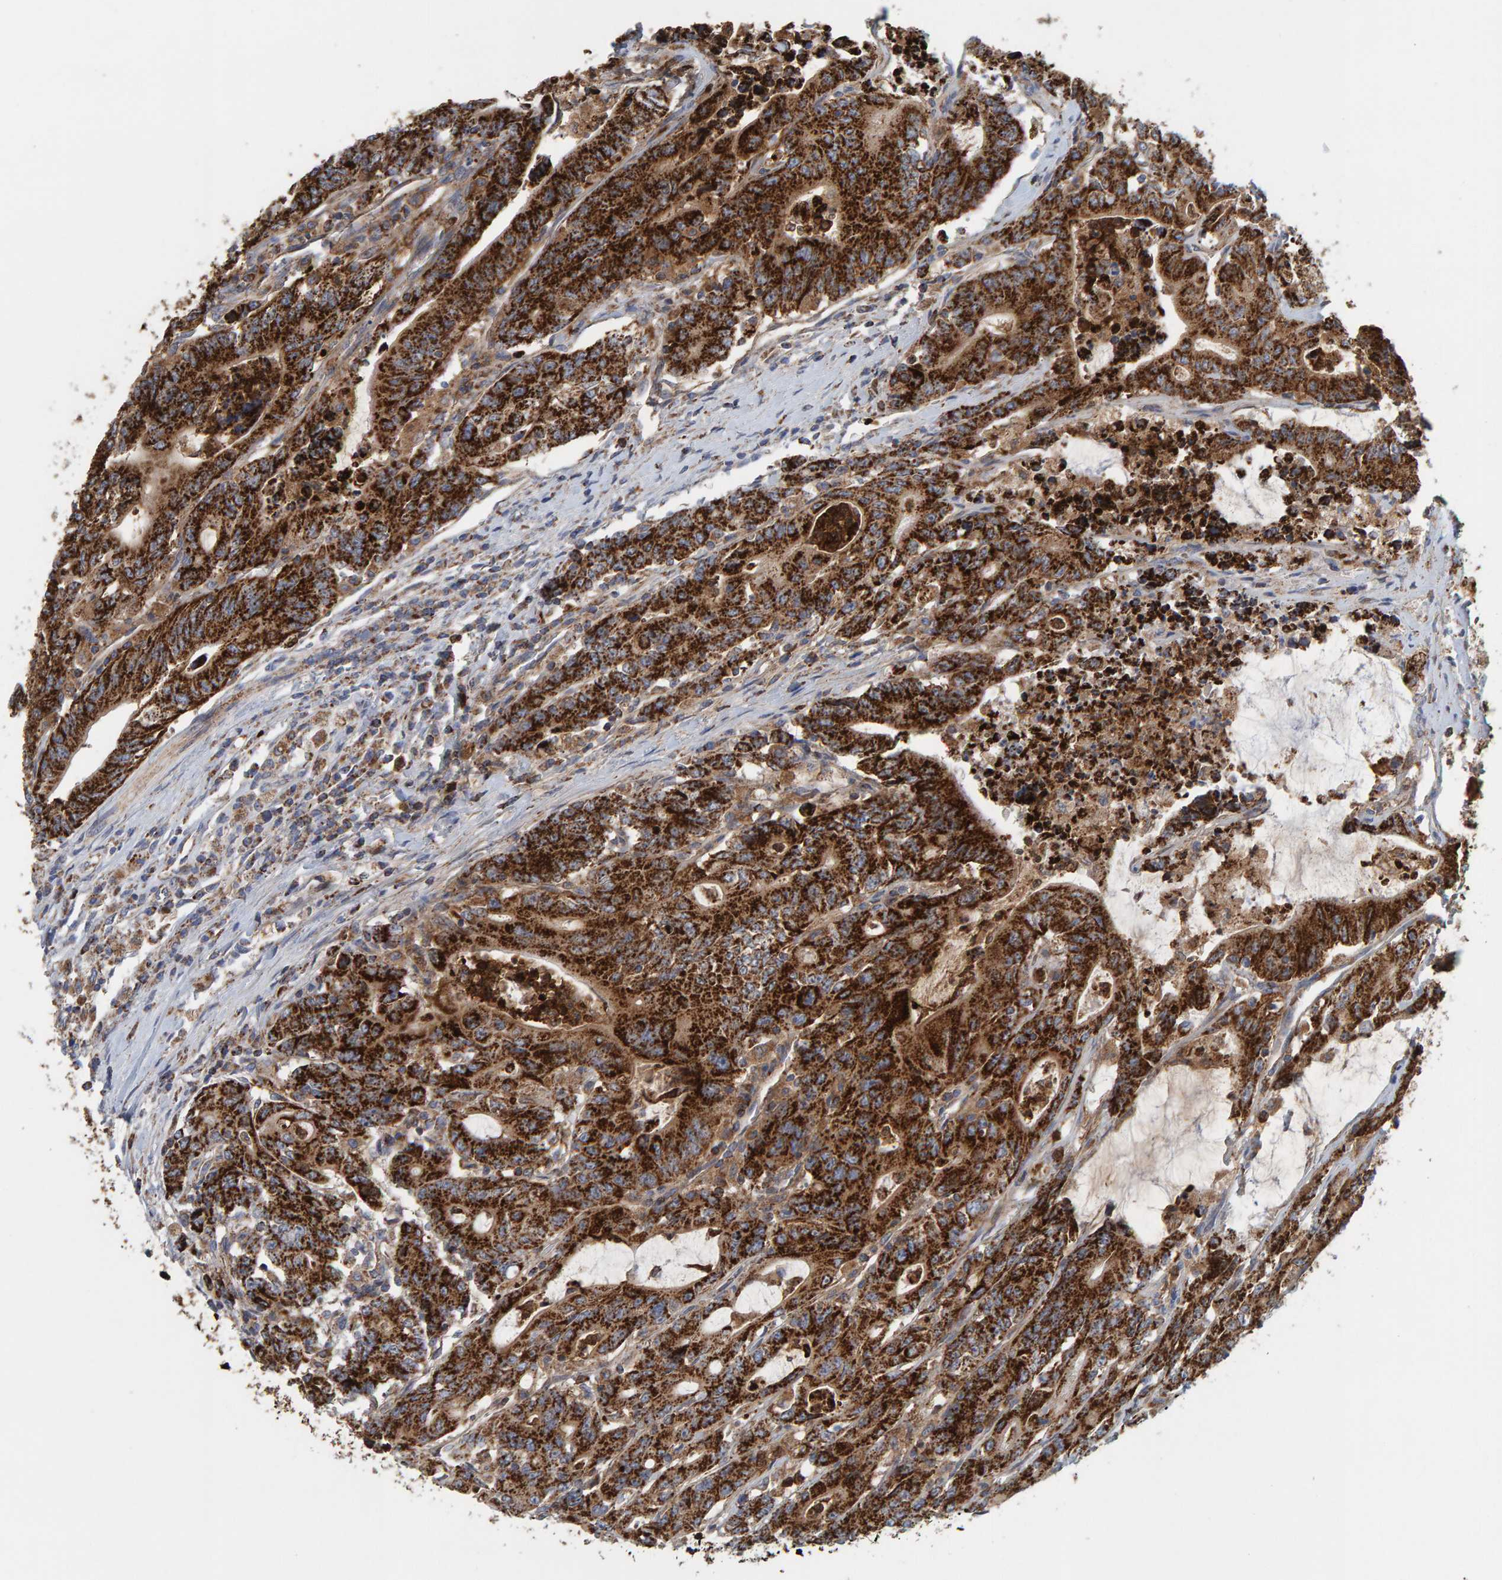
{"staining": {"intensity": "strong", "quantity": ">75%", "location": "cytoplasmic/membranous"}, "tissue": "colorectal cancer", "cell_type": "Tumor cells", "image_type": "cancer", "snomed": [{"axis": "morphology", "description": "Normal tissue, NOS"}, {"axis": "morphology", "description": "Adenocarcinoma, NOS"}, {"axis": "topography", "description": "Rectum"}], "caption": "Protein expression analysis of adenocarcinoma (colorectal) reveals strong cytoplasmic/membranous positivity in about >75% of tumor cells.", "gene": "B9D1", "patient": {"sex": "female", "age": 66}}